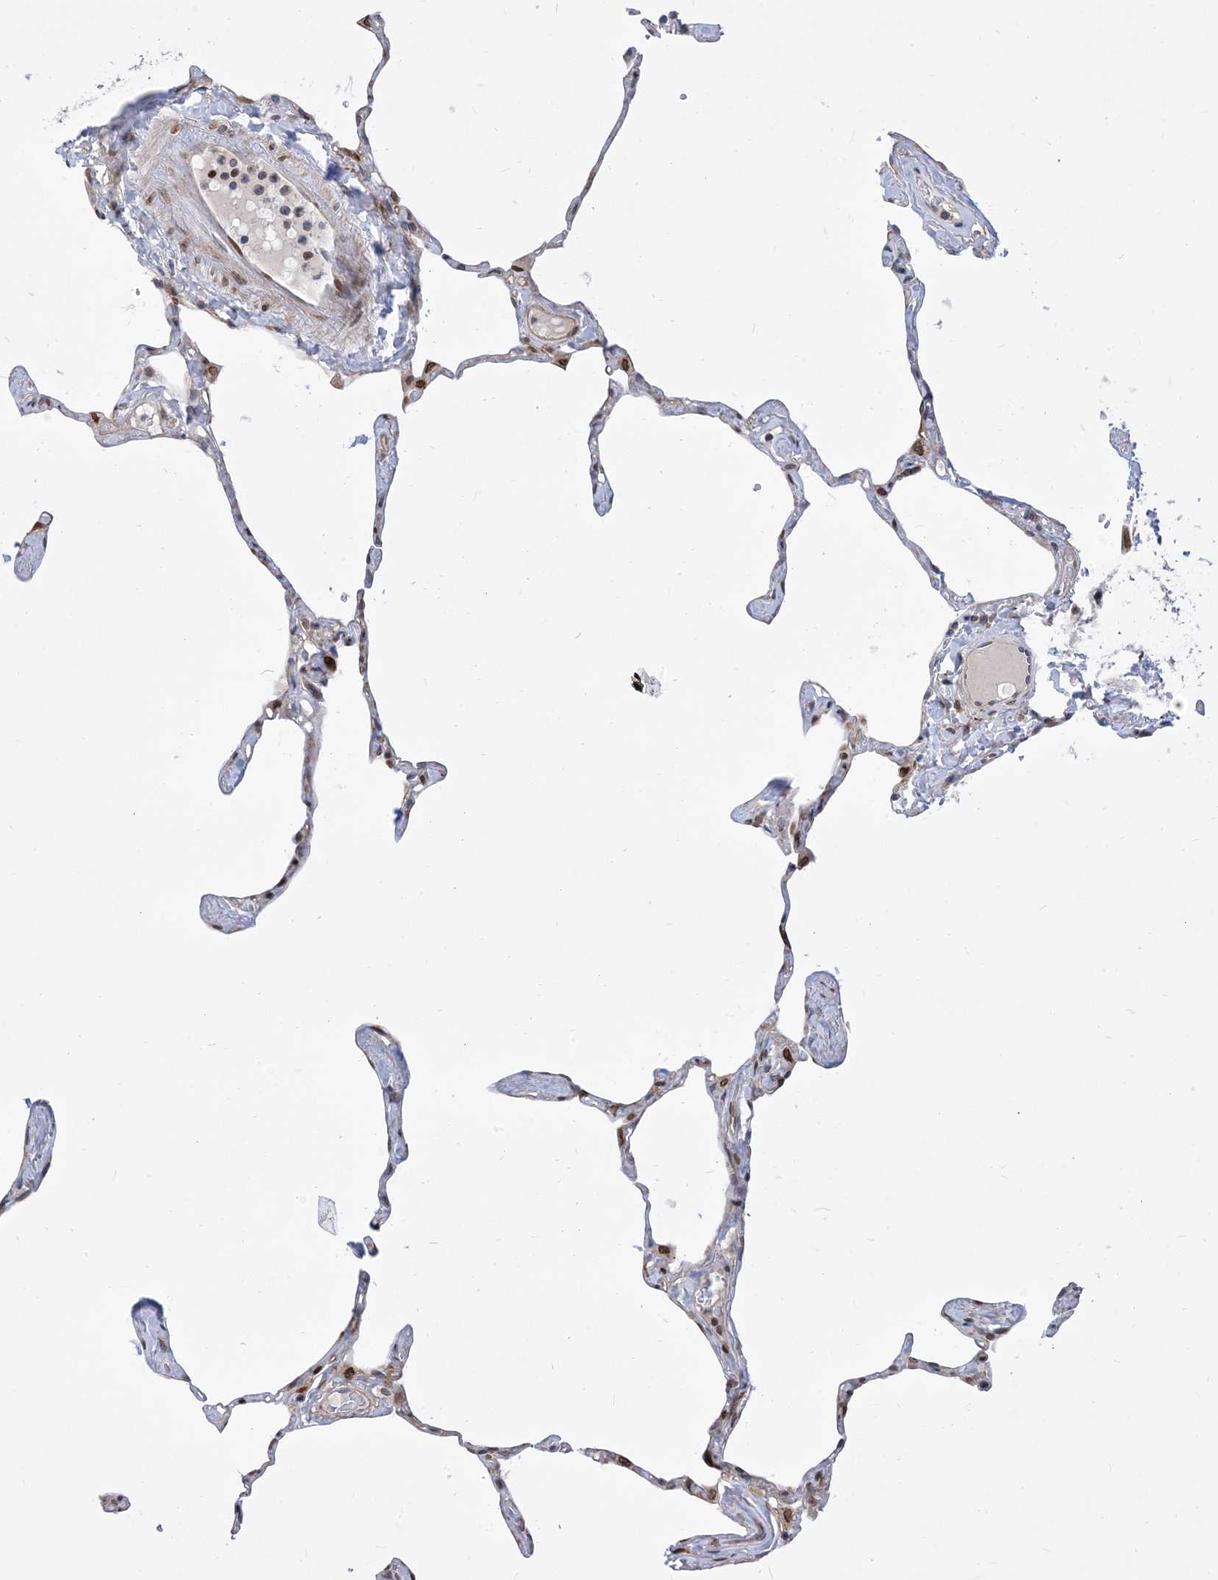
{"staining": {"intensity": "negative", "quantity": "none", "location": "none"}, "tissue": "lung", "cell_type": "Alveolar cells", "image_type": "normal", "snomed": [{"axis": "morphology", "description": "Normal tissue, NOS"}, {"axis": "topography", "description": "Lung"}], "caption": "The photomicrograph exhibits no significant expression in alveolar cells of lung.", "gene": "TYSND1", "patient": {"sex": "male", "age": 65}}